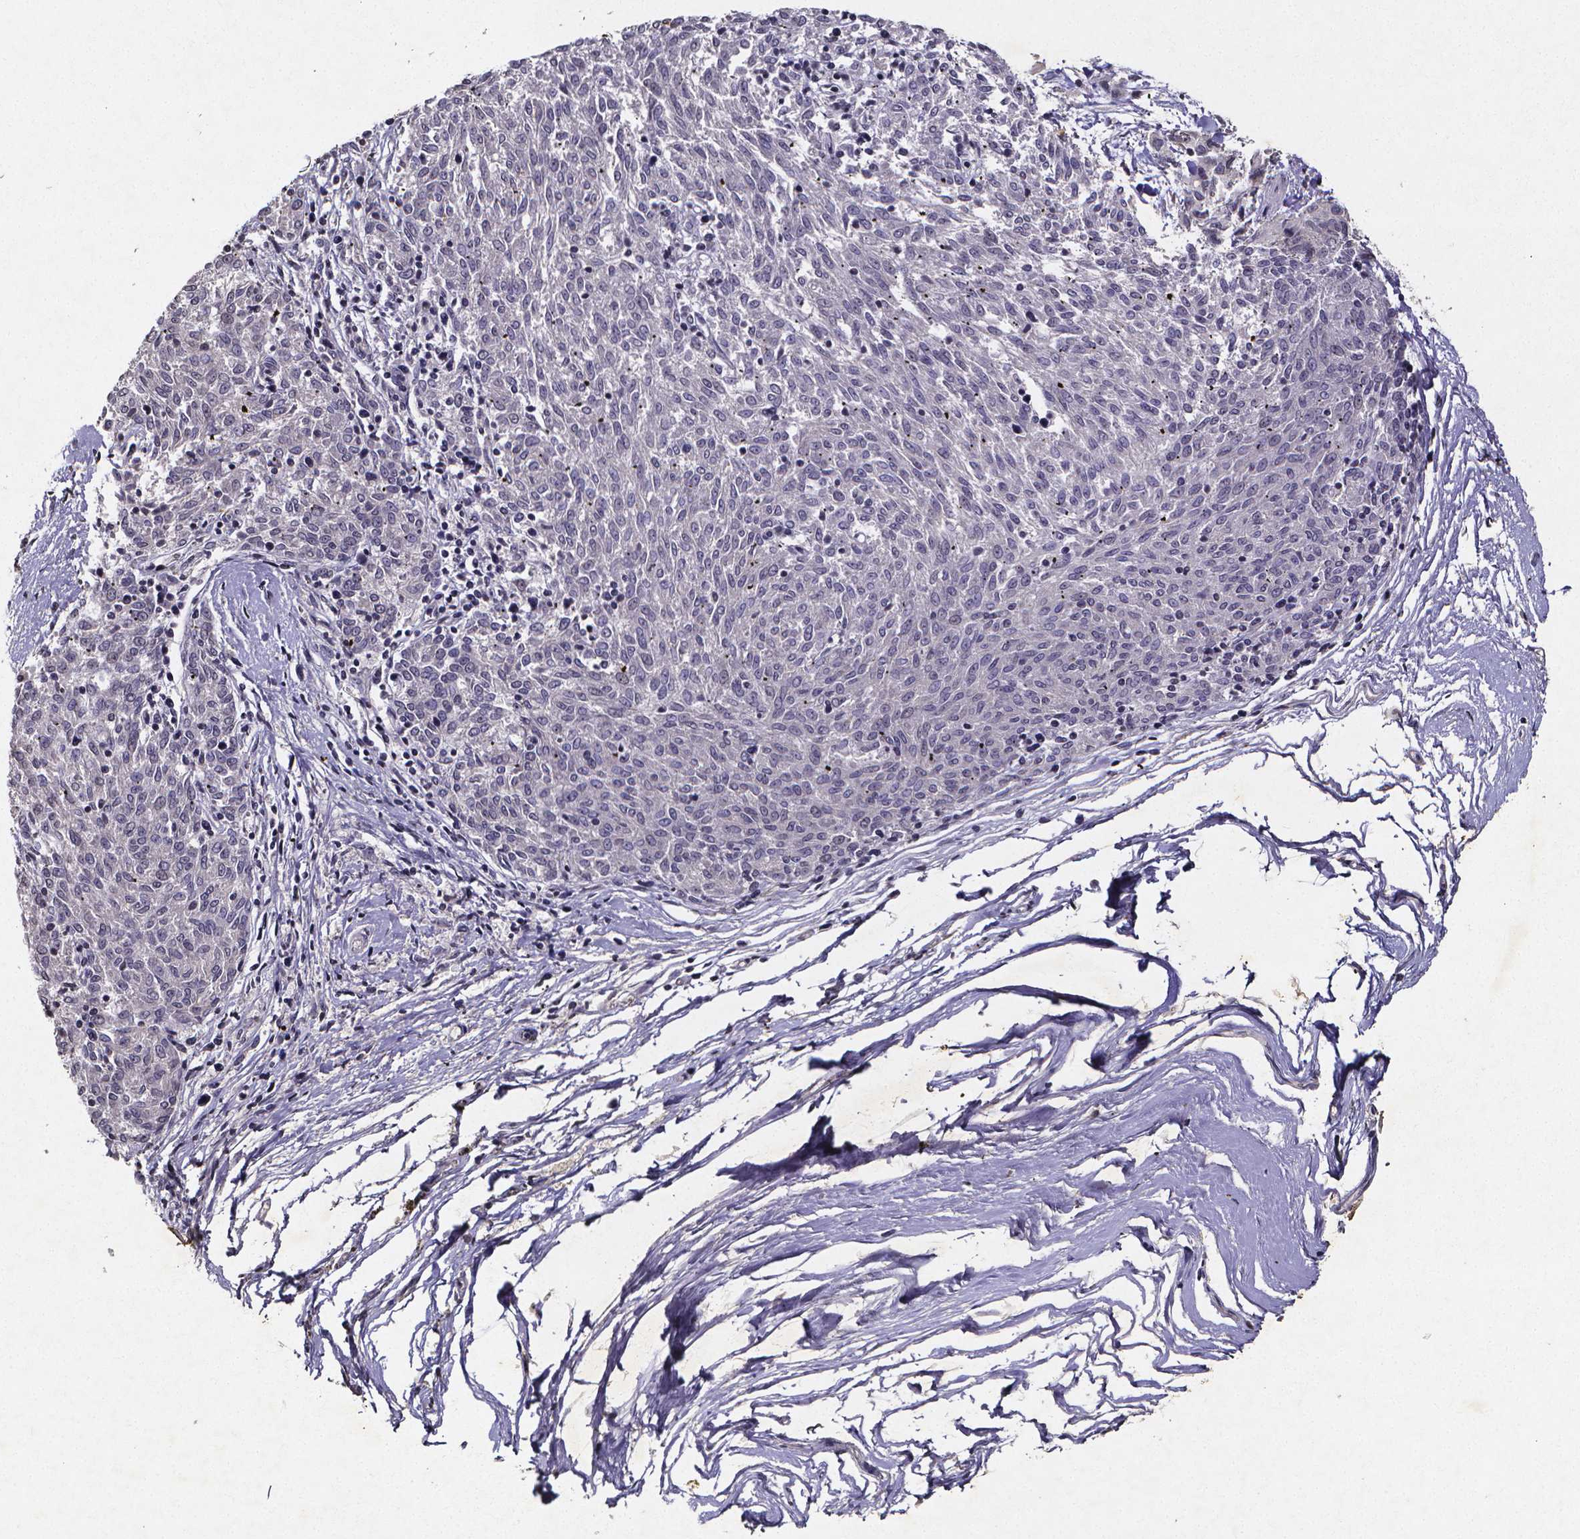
{"staining": {"intensity": "negative", "quantity": "none", "location": "none"}, "tissue": "melanoma", "cell_type": "Tumor cells", "image_type": "cancer", "snomed": [{"axis": "morphology", "description": "Malignant melanoma, NOS"}, {"axis": "topography", "description": "Skin"}], "caption": "The histopathology image shows no significant positivity in tumor cells of malignant melanoma. (Stains: DAB (3,3'-diaminobenzidine) immunohistochemistry (IHC) with hematoxylin counter stain, Microscopy: brightfield microscopy at high magnification).", "gene": "TP73", "patient": {"sex": "female", "age": 72}}